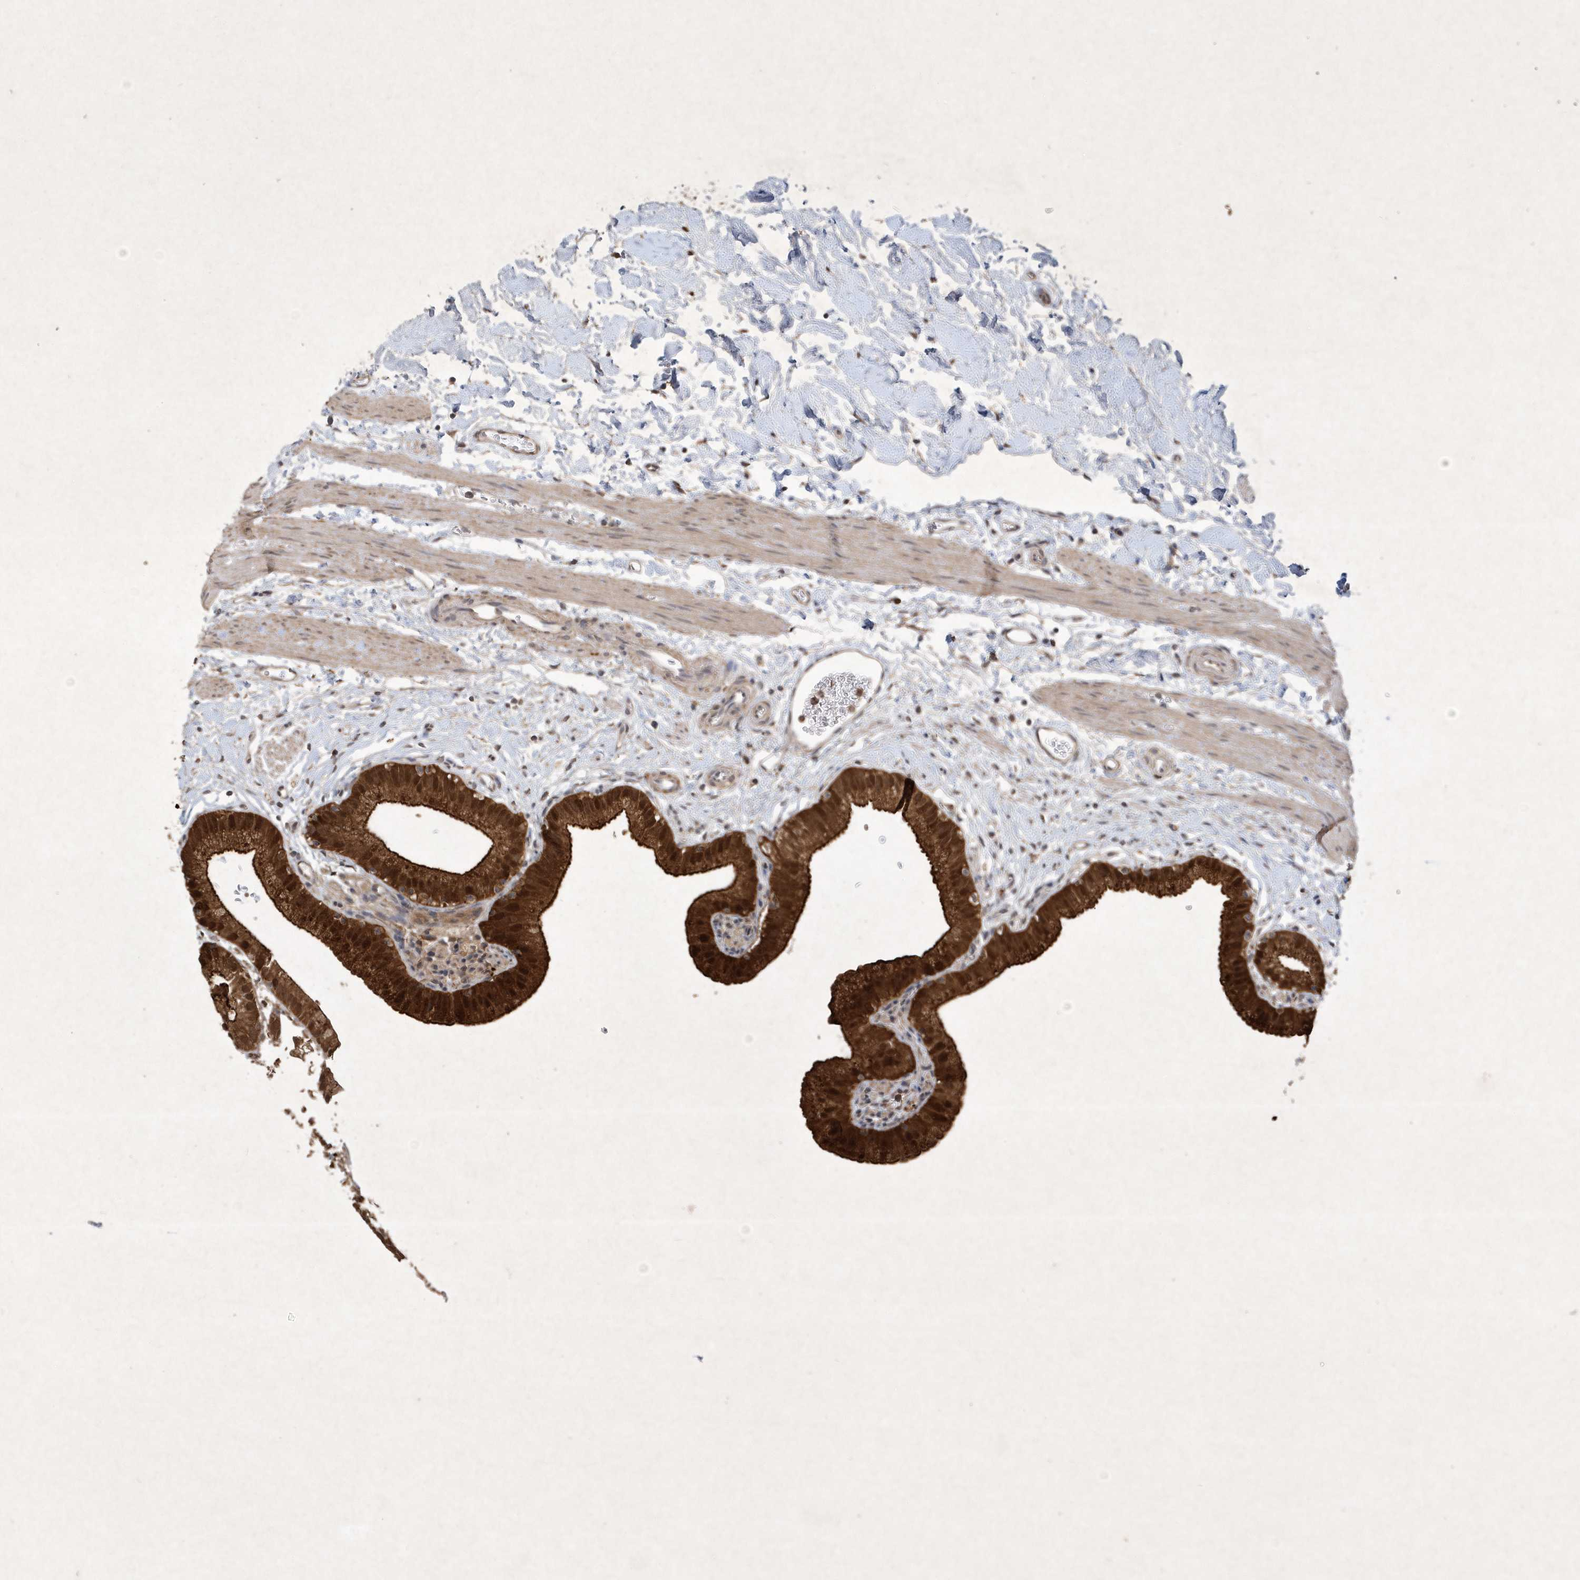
{"staining": {"intensity": "strong", "quantity": ">75%", "location": "cytoplasmic/membranous,nuclear"}, "tissue": "gallbladder", "cell_type": "Glandular cells", "image_type": "normal", "snomed": [{"axis": "morphology", "description": "Normal tissue, NOS"}, {"axis": "topography", "description": "Gallbladder"}], "caption": "Gallbladder was stained to show a protein in brown. There is high levels of strong cytoplasmic/membranous,nuclear expression in about >75% of glandular cells. (brown staining indicates protein expression, while blue staining denotes nuclei).", "gene": "AKR7A2", "patient": {"sex": "male", "age": 55}}